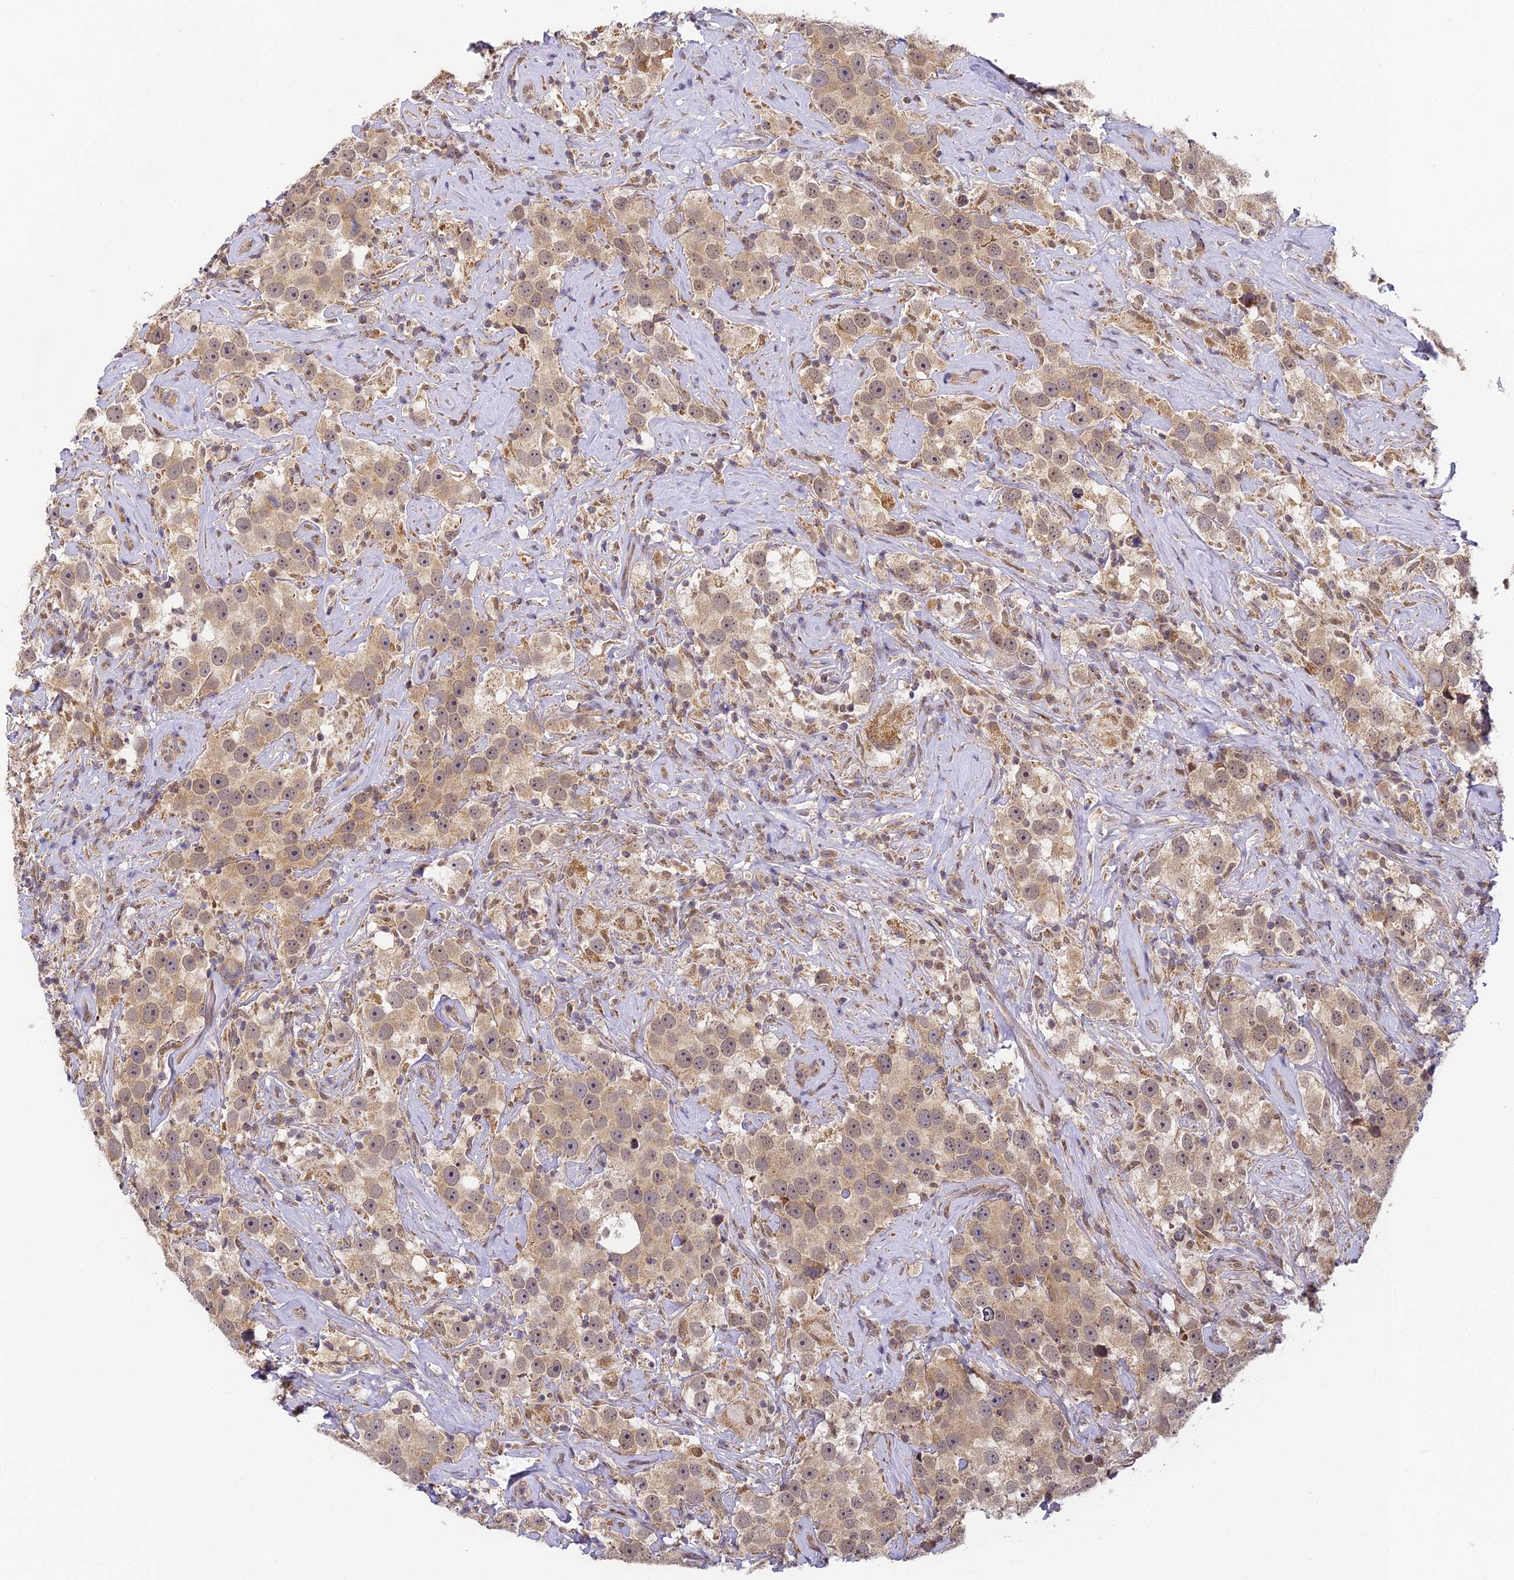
{"staining": {"intensity": "weak", "quantity": ">75%", "location": "nuclear"}, "tissue": "testis cancer", "cell_type": "Tumor cells", "image_type": "cancer", "snomed": [{"axis": "morphology", "description": "Seminoma, NOS"}, {"axis": "topography", "description": "Testis"}], "caption": "Brown immunohistochemical staining in testis cancer (seminoma) demonstrates weak nuclear expression in approximately >75% of tumor cells.", "gene": "DNAAF10", "patient": {"sex": "male", "age": 49}}